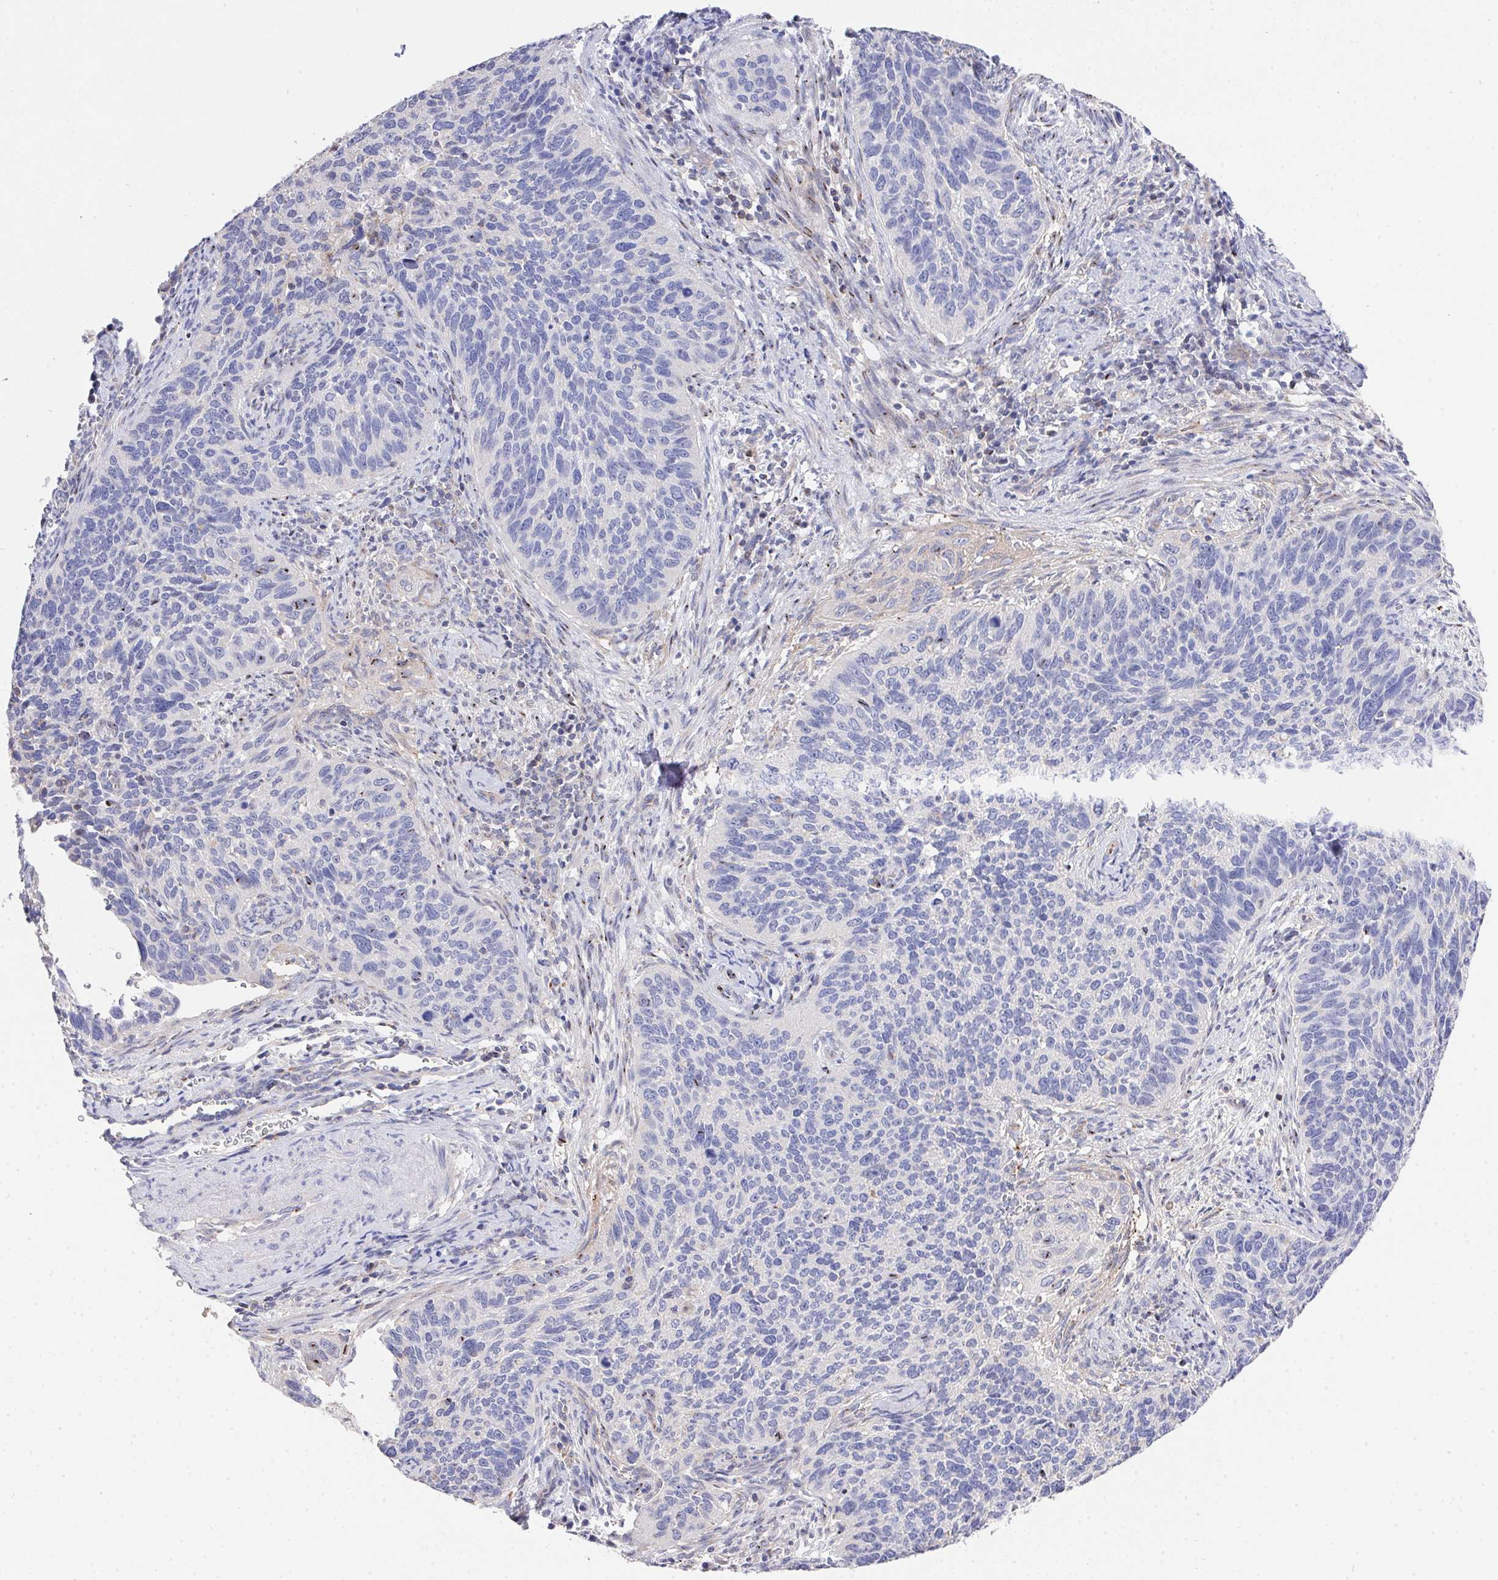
{"staining": {"intensity": "negative", "quantity": "none", "location": "none"}, "tissue": "cervical cancer", "cell_type": "Tumor cells", "image_type": "cancer", "snomed": [{"axis": "morphology", "description": "Squamous cell carcinoma, NOS"}, {"axis": "topography", "description": "Cervix"}], "caption": "This is a histopathology image of IHC staining of cervical cancer (squamous cell carcinoma), which shows no expression in tumor cells.", "gene": "PRG3", "patient": {"sex": "female", "age": 51}}